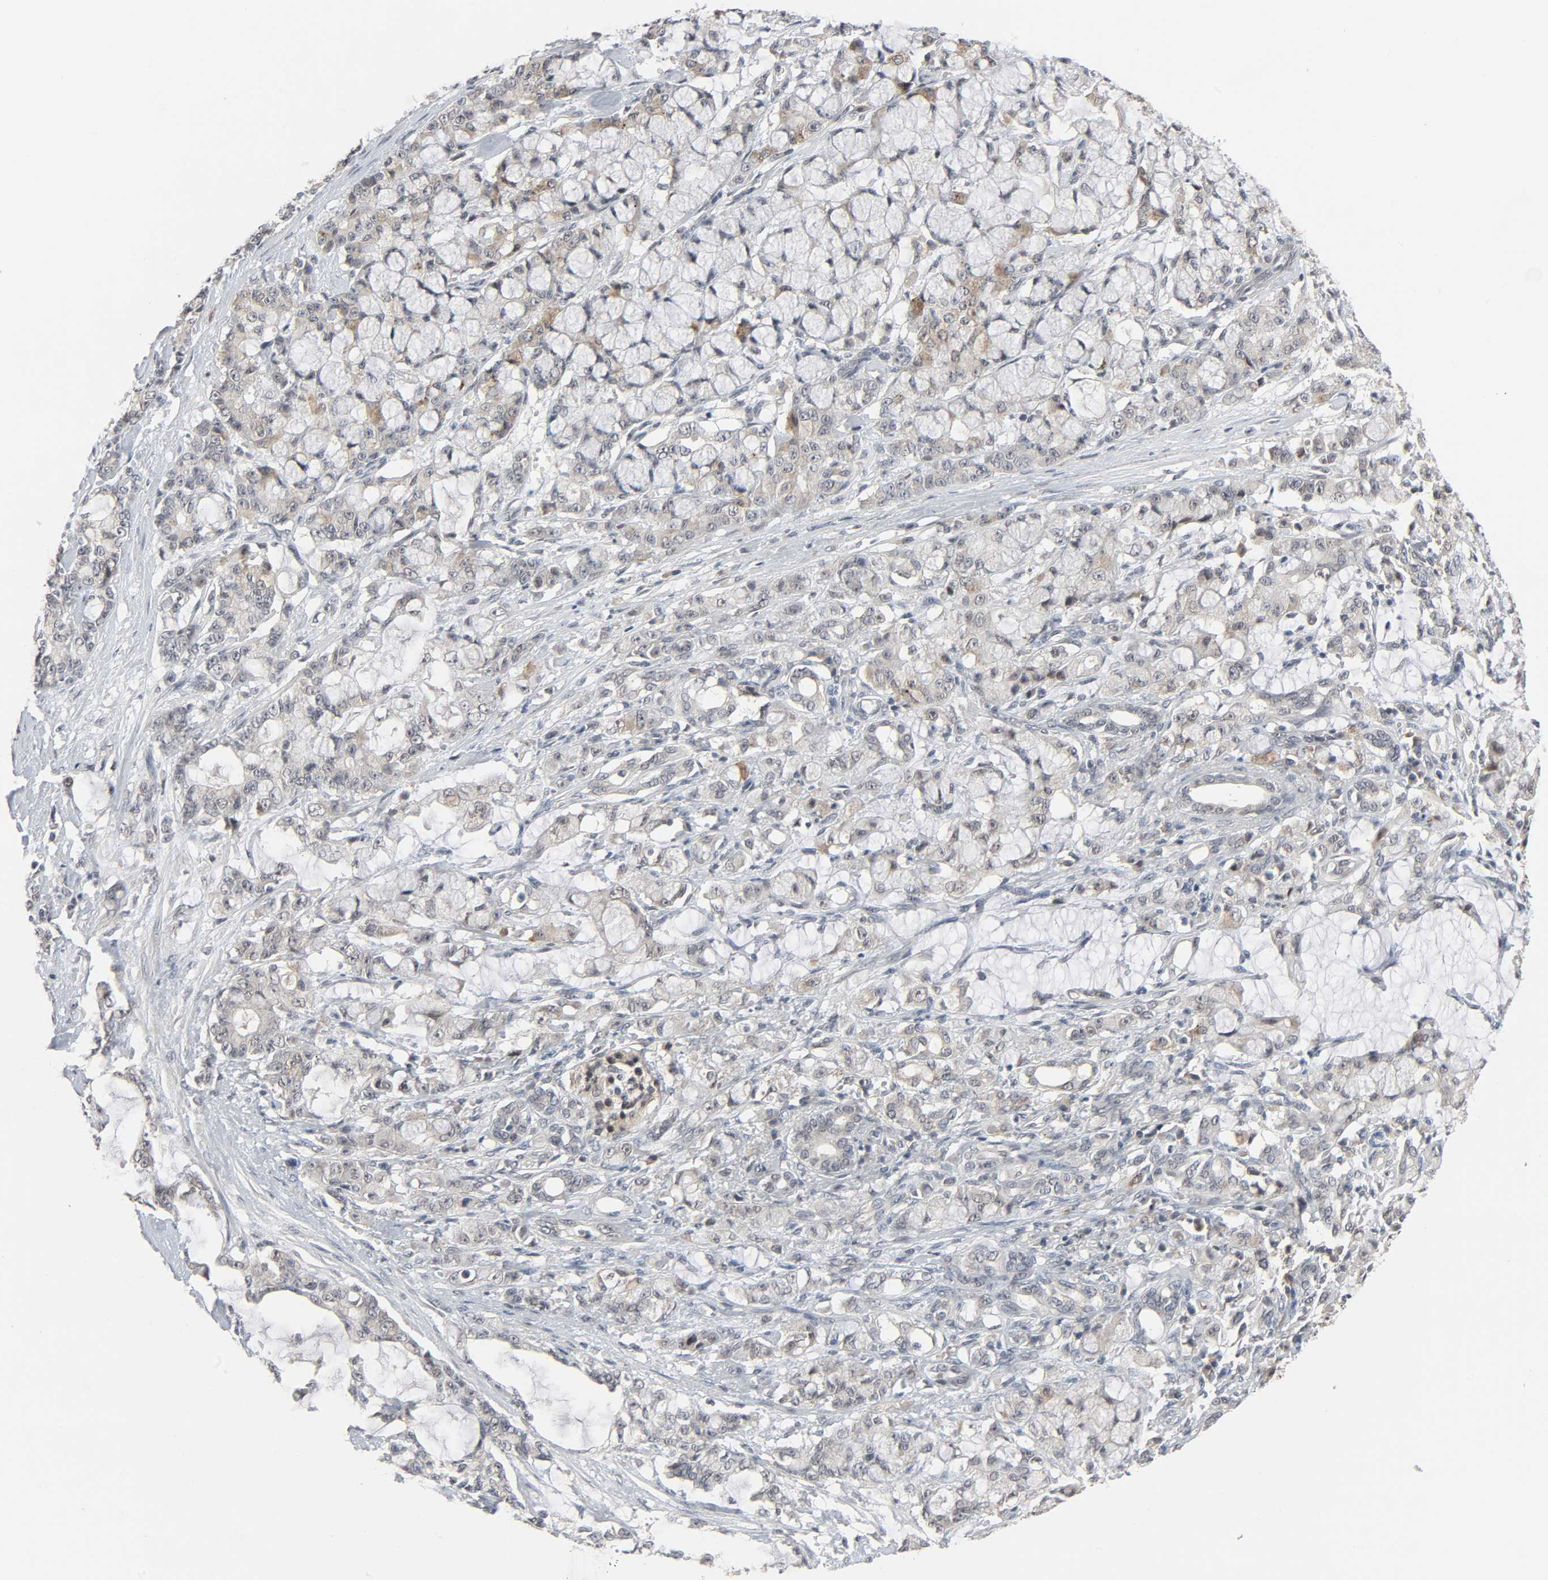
{"staining": {"intensity": "moderate", "quantity": "<25%", "location": "cytoplasmic/membranous"}, "tissue": "pancreatic cancer", "cell_type": "Tumor cells", "image_type": "cancer", "snomed": [{"axis": "morphology", "description": "Adenocarcinoma, NOS"}, {"axis": "topography", "description": "Pancreas"}], "caption": "Protein staining of adenocarcinoma (pancreatic) tissue reveals moderate cytoplasmic/membranous staining in about <25% of tumor cells.", "gene": "MT3", "patient": {"sex": "female", "age": 73}}